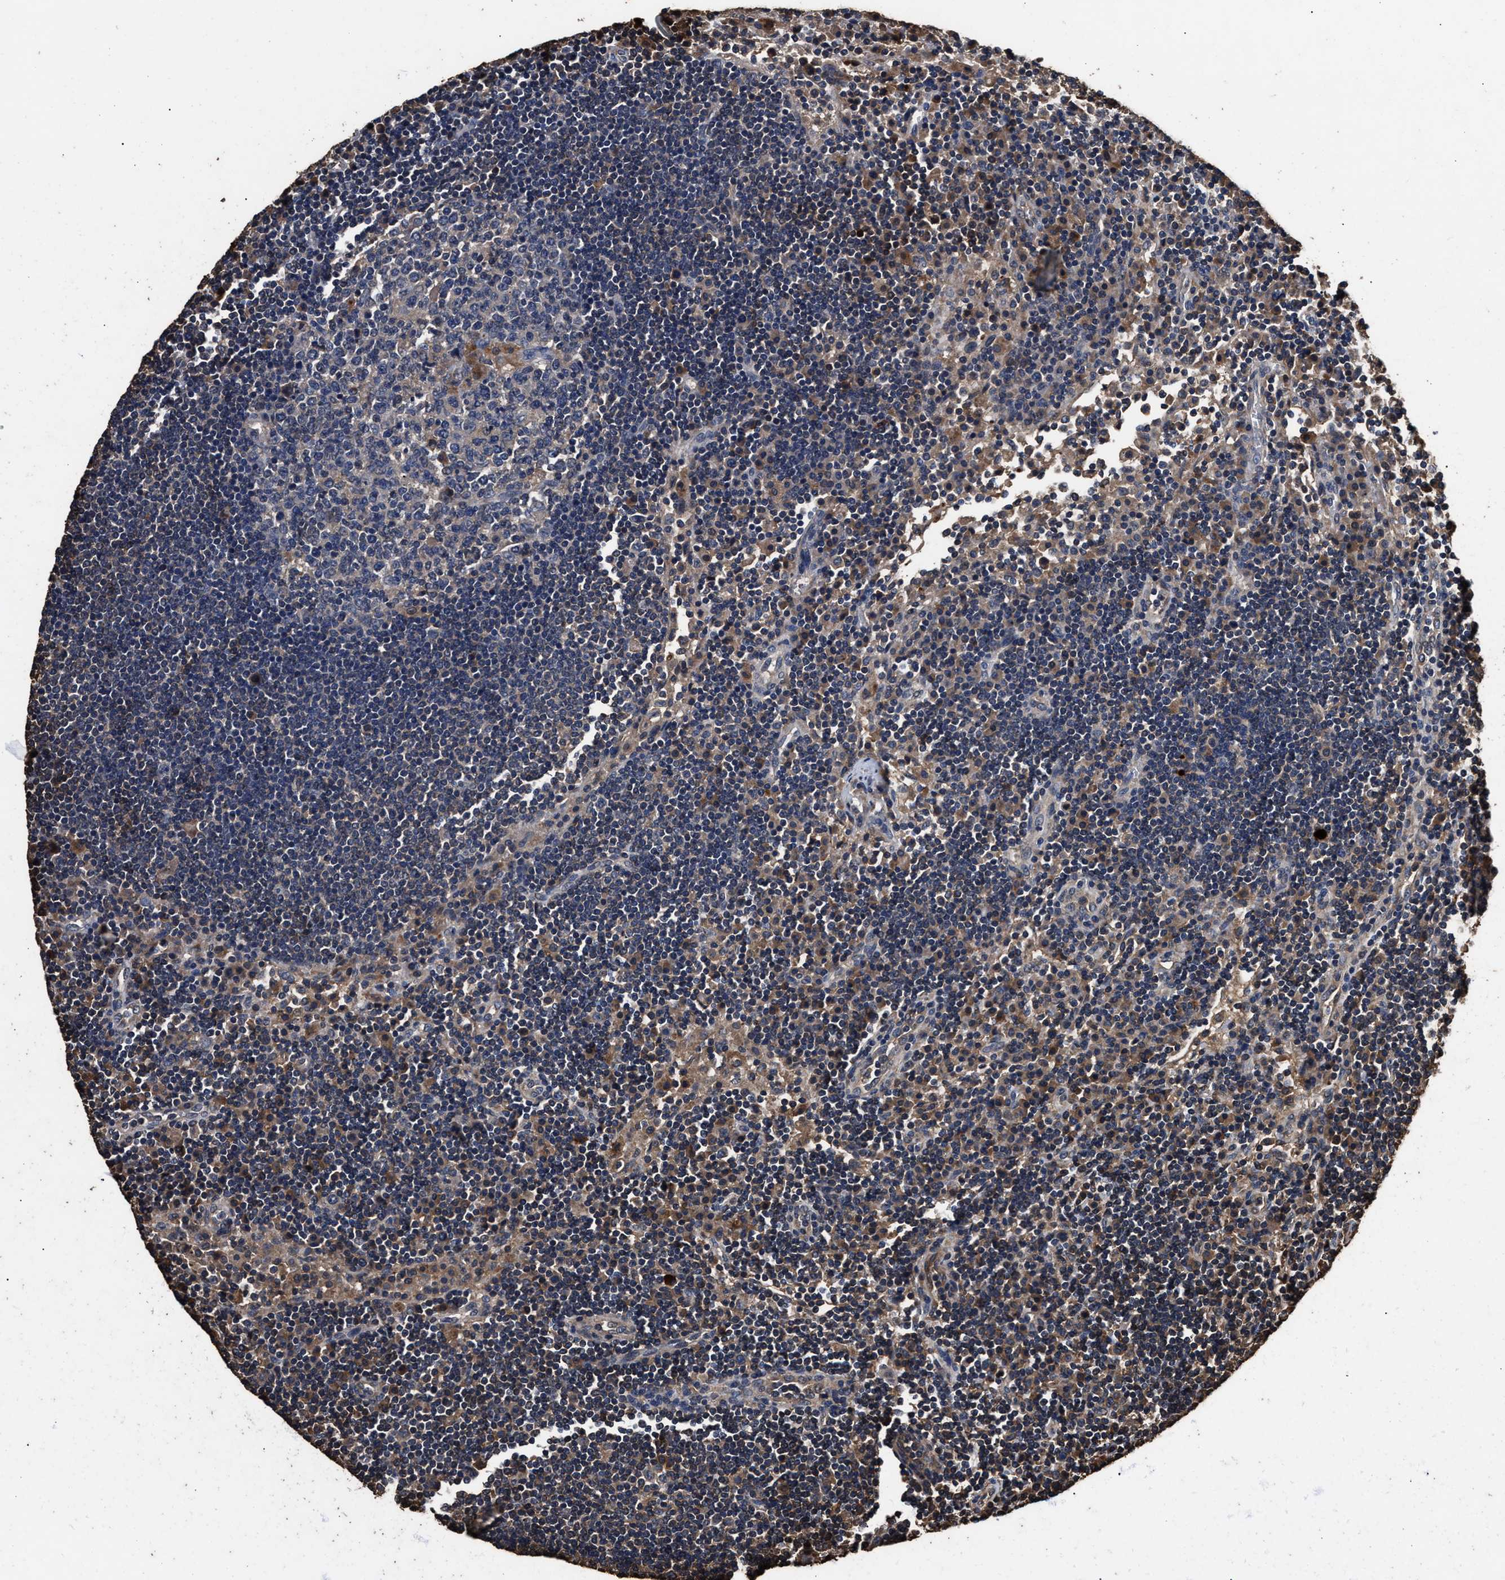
{"staining": {"intensity": "weak", "quantity": "25%-75%", "location": "cytoplasmic/membranous"}, "tissue": "lymph node", "cell_type": "Germinal center cells", "image_type": "normal", "snomed": [{"axis": "morphology", "description": "Normal tissue, NOS"}, {"axis": "topography", "description": "Lymph node"}], "caption": "Germinal center cells demonstrate weak cytoplasmic/membranous staining in about 25%-75% of cells in benign lymph node. (Brightfield microscopy of DAB IHC at high magnification).", "gene": "ENSG00000286112", "patient": {"sex": "female", "age": 53}}